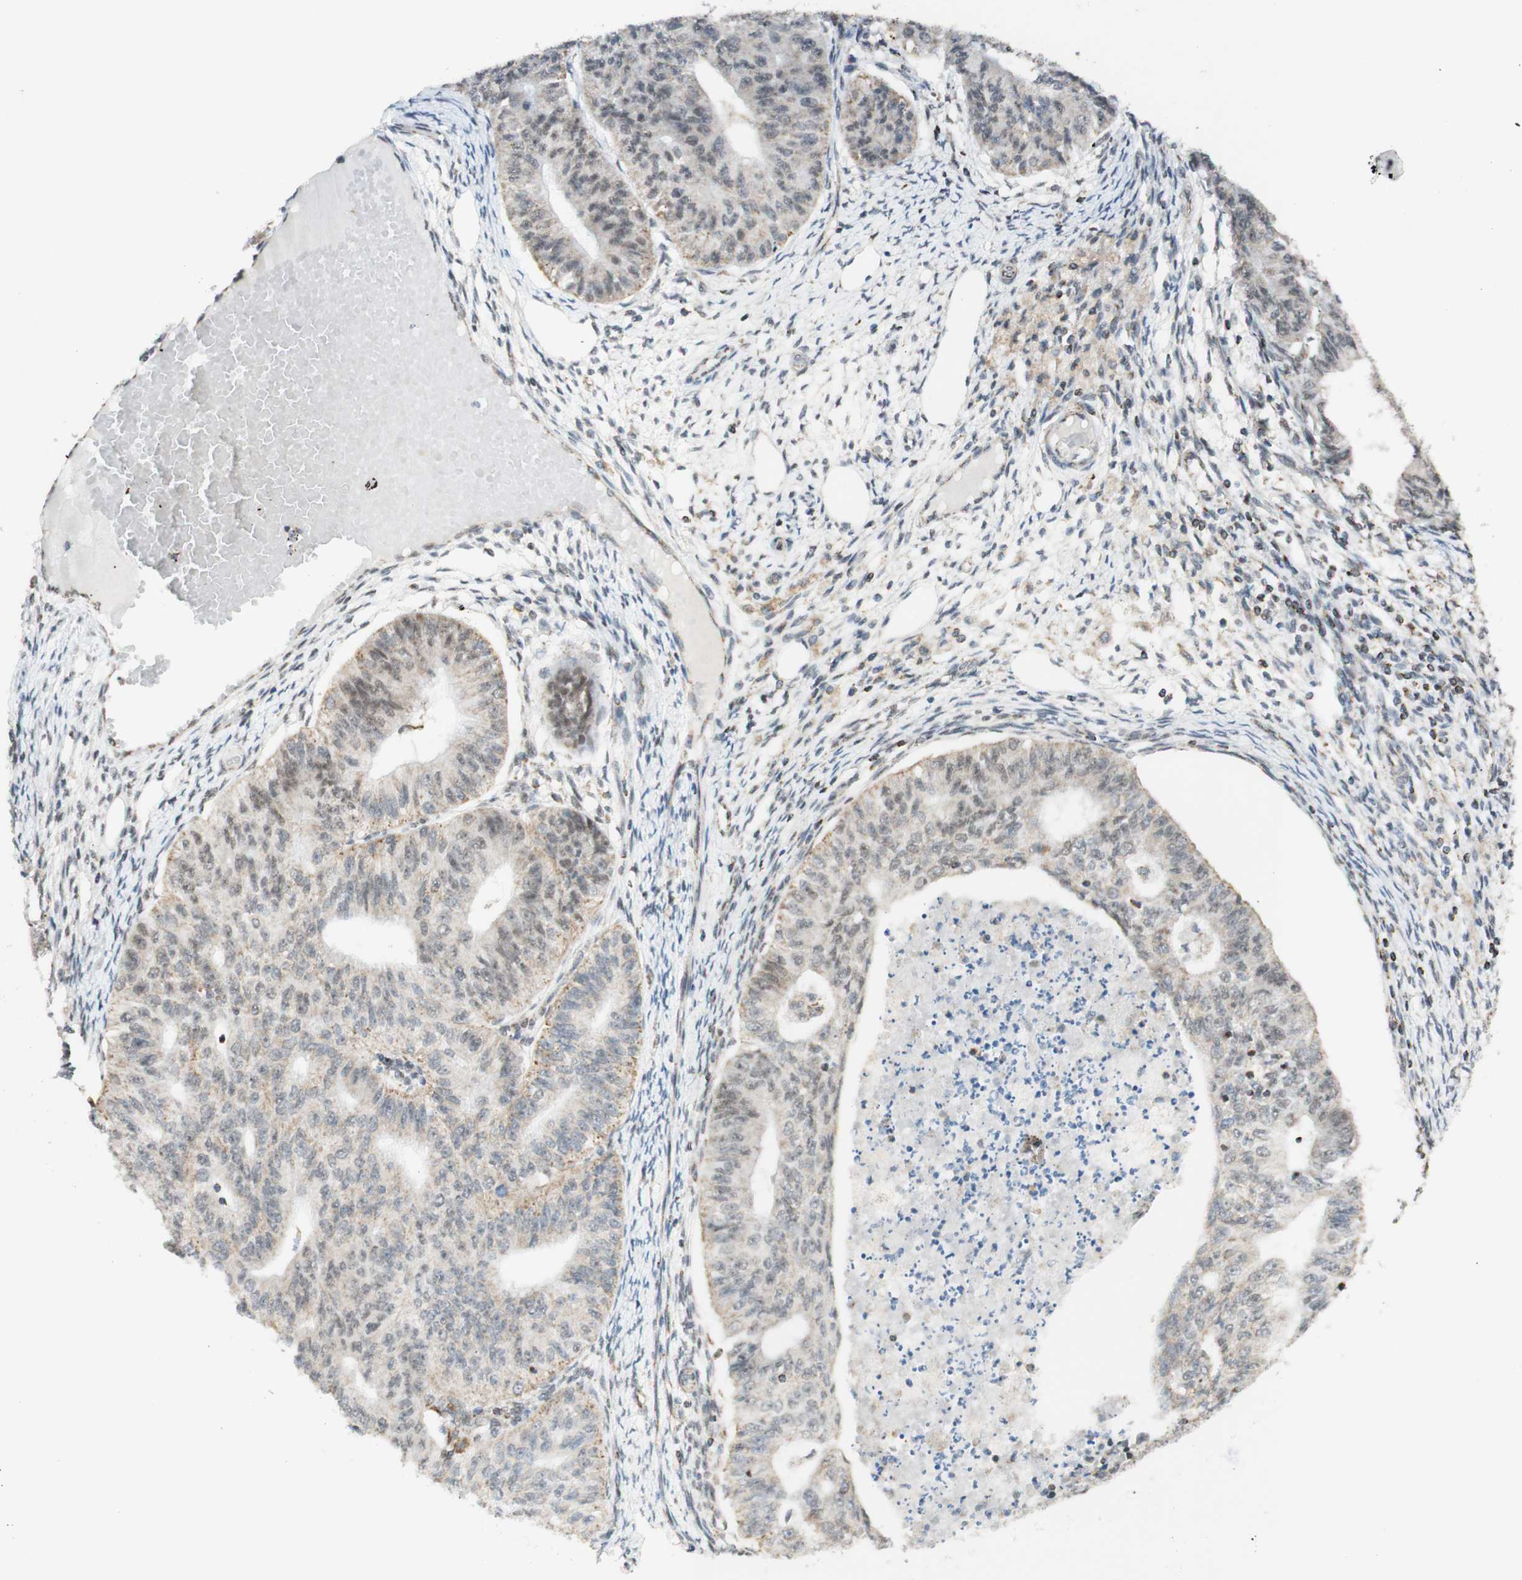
{"staining": {"intensity": "weak", "quantity": "25%-75%", "location": "cytoplasmic/membranous,nuclear"}, "tissue": "endometrial cancer", "cell_type": "Tumor cells", "image_type": "cancer", "snomed": [{"axis": "morphology", "description": "Adenocarcinoma, NOS"}, {"axis": "topography", "description": "Endometrium"}], "caption": "This photomicrograph exhibits endometrial cancer (adenocarcinoma) stained with immunohistochemistry to label a protein in brown. The cytoplasmic/membranous and nuclear of tumor cells show weak positivity for the protein. Nuclei are counter-stained blue.", "gene": "ZNF782", "patient": {"sex": "female", "age": 32}}